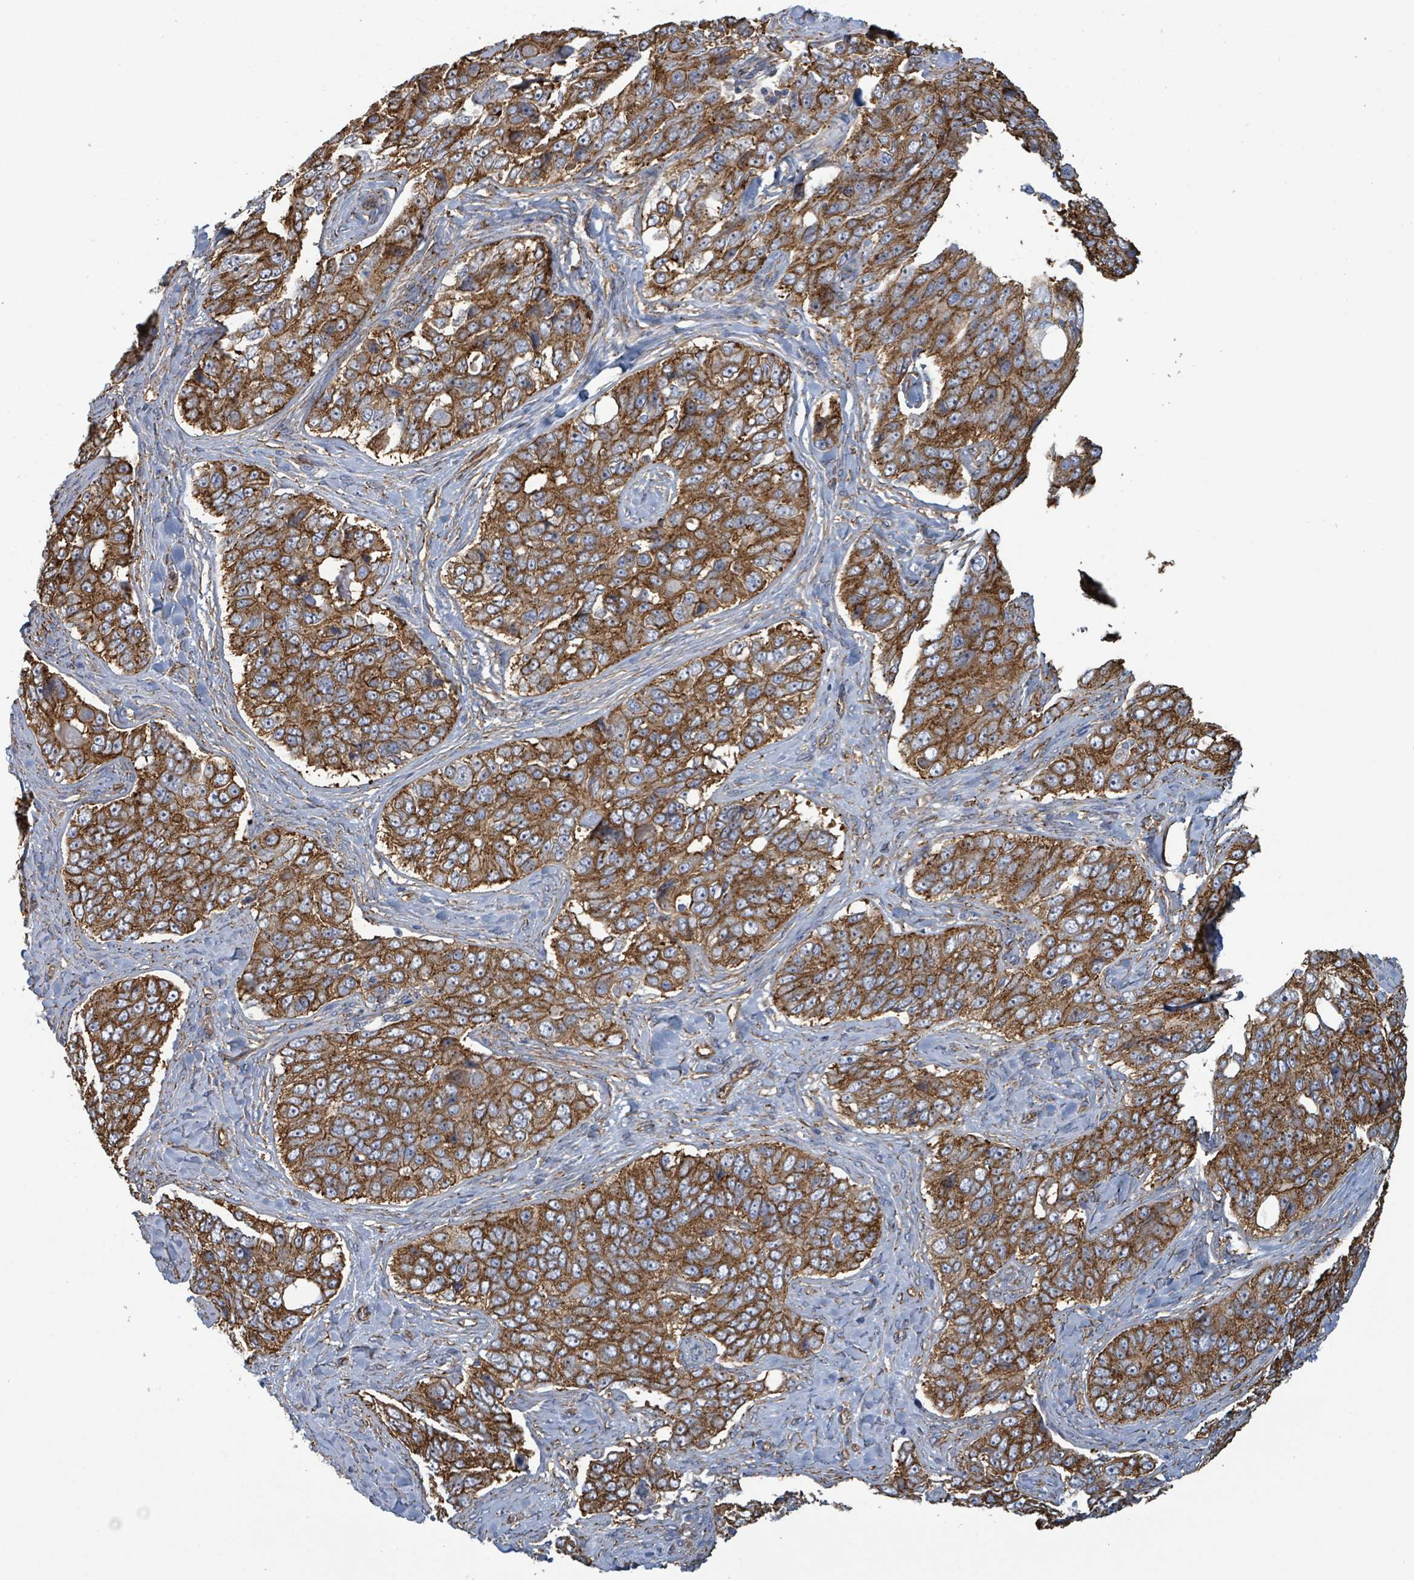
{"staining": {"intensity": "strong", "quantity": ">75%", "location": "cytoplasmic/membranous"}, "tissue": "ovarian cancer", "cell_type": "Tumor cells", "image_type": "cancer", "snomed": [{"axis": "morphology", "description": "Carcinoma, endometroid"}, {"axis": "topography", "description": "Ovary"}], "caption": "Ovarian cancer (endometroid carcinoma) stained with a protein marker displays strong staining in tumor cells.", "gene": "LDOC1", "patient": {"sex": "female", "age": 51}}